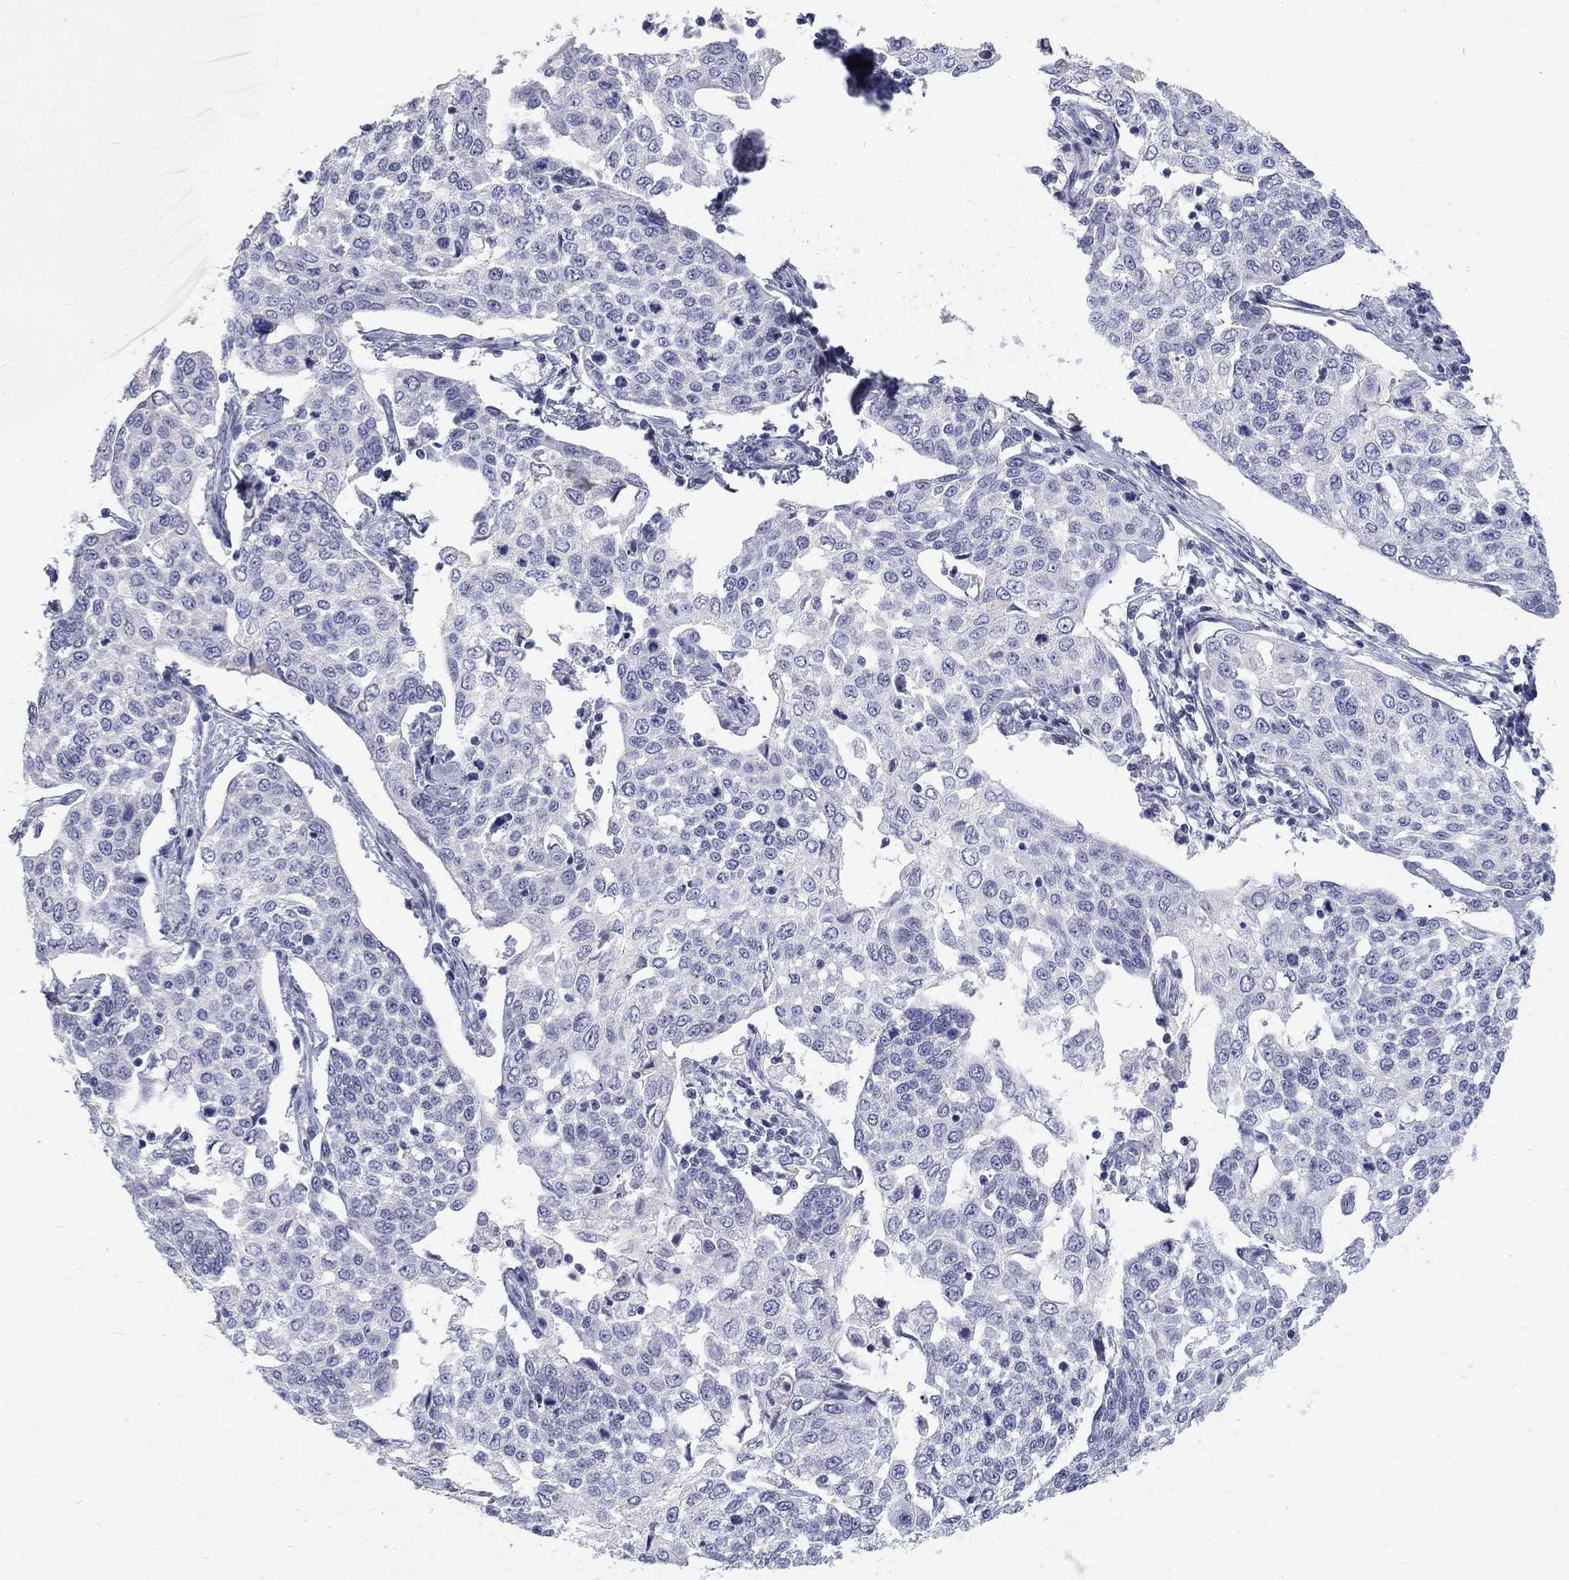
{"staining": {"intensity": "negative", "quantity": "none", "location": "none"}, "tissue": "cervical cancer", "cell_type": "Tumor cells", "image_type": "cancer", "snomed": [{"axis": "morphology", "description": "Squamous cell carcinoma, NOS"}, {"axis": "topography", "description": "Cervix"}], "caption": "An immunohistochemistry photomicrograph of cervical squamous cell carcinoma is shown. There is no staining in tumor cells of cervical squamous cell carcinoma.", "gene": "MAGEB6", "patient": {"sex": "female", "age": 34}}